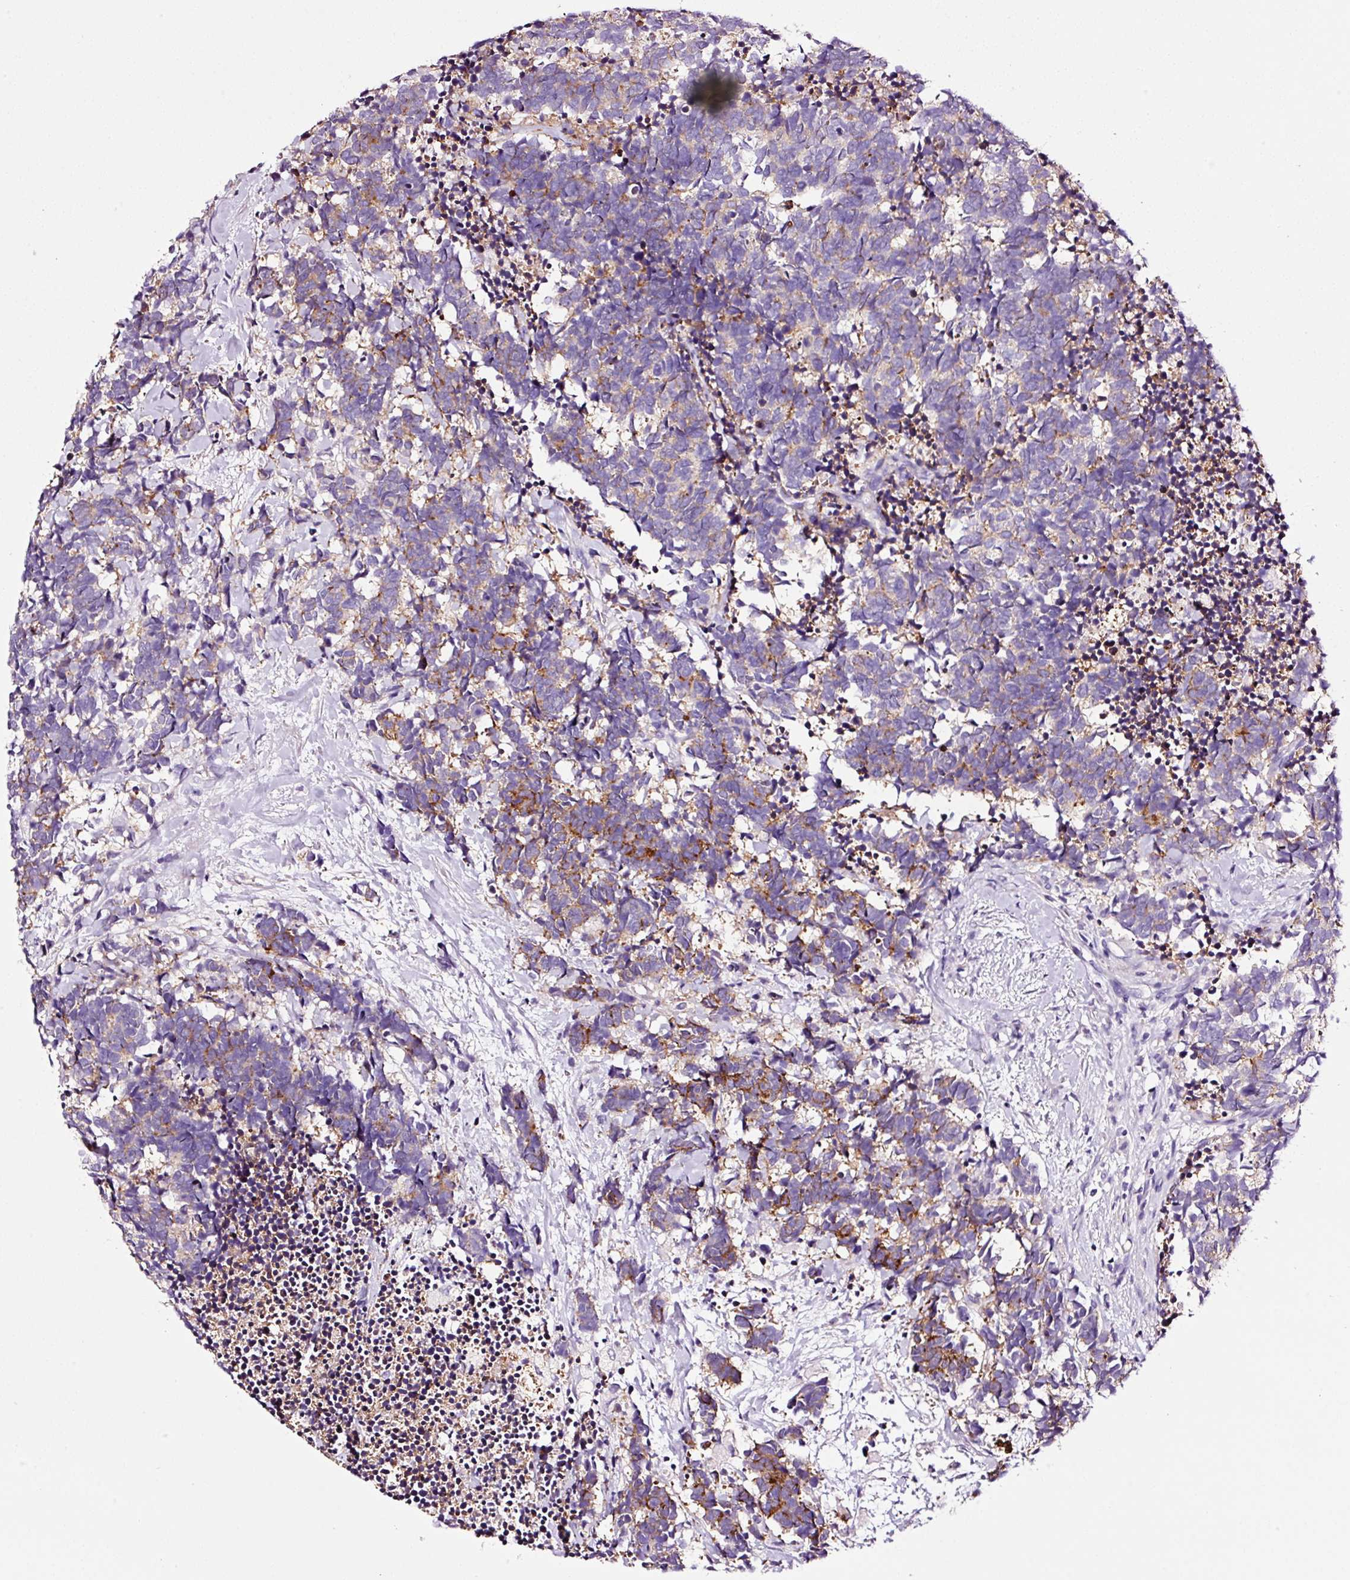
{"staining": {"intensity": "moderate", "quantity": "<25%", "location": "cytoplasmic/membranous"}, "tissue": "carcinoid", "cell_type": "Tumor cells", "image_type": "cancer", "snomed": [{"axis": "morphology", "description": "Carcinoma, NOS"}, {"axis": "morphology", "description": "Carcinoid, malignant, NOS"}, {"axis": "topography", "description": "Prostate"}], "caption": "The micrograph exhibits immunohistochemical staining of malignant carcinoid. There is moderate cytoplasmic/membranous expression is seen in approximately <25% of tumor cells. Nuclei are stained in blue.", "gene": "PAM", "patient": {"sex": "male", "age": 57}}